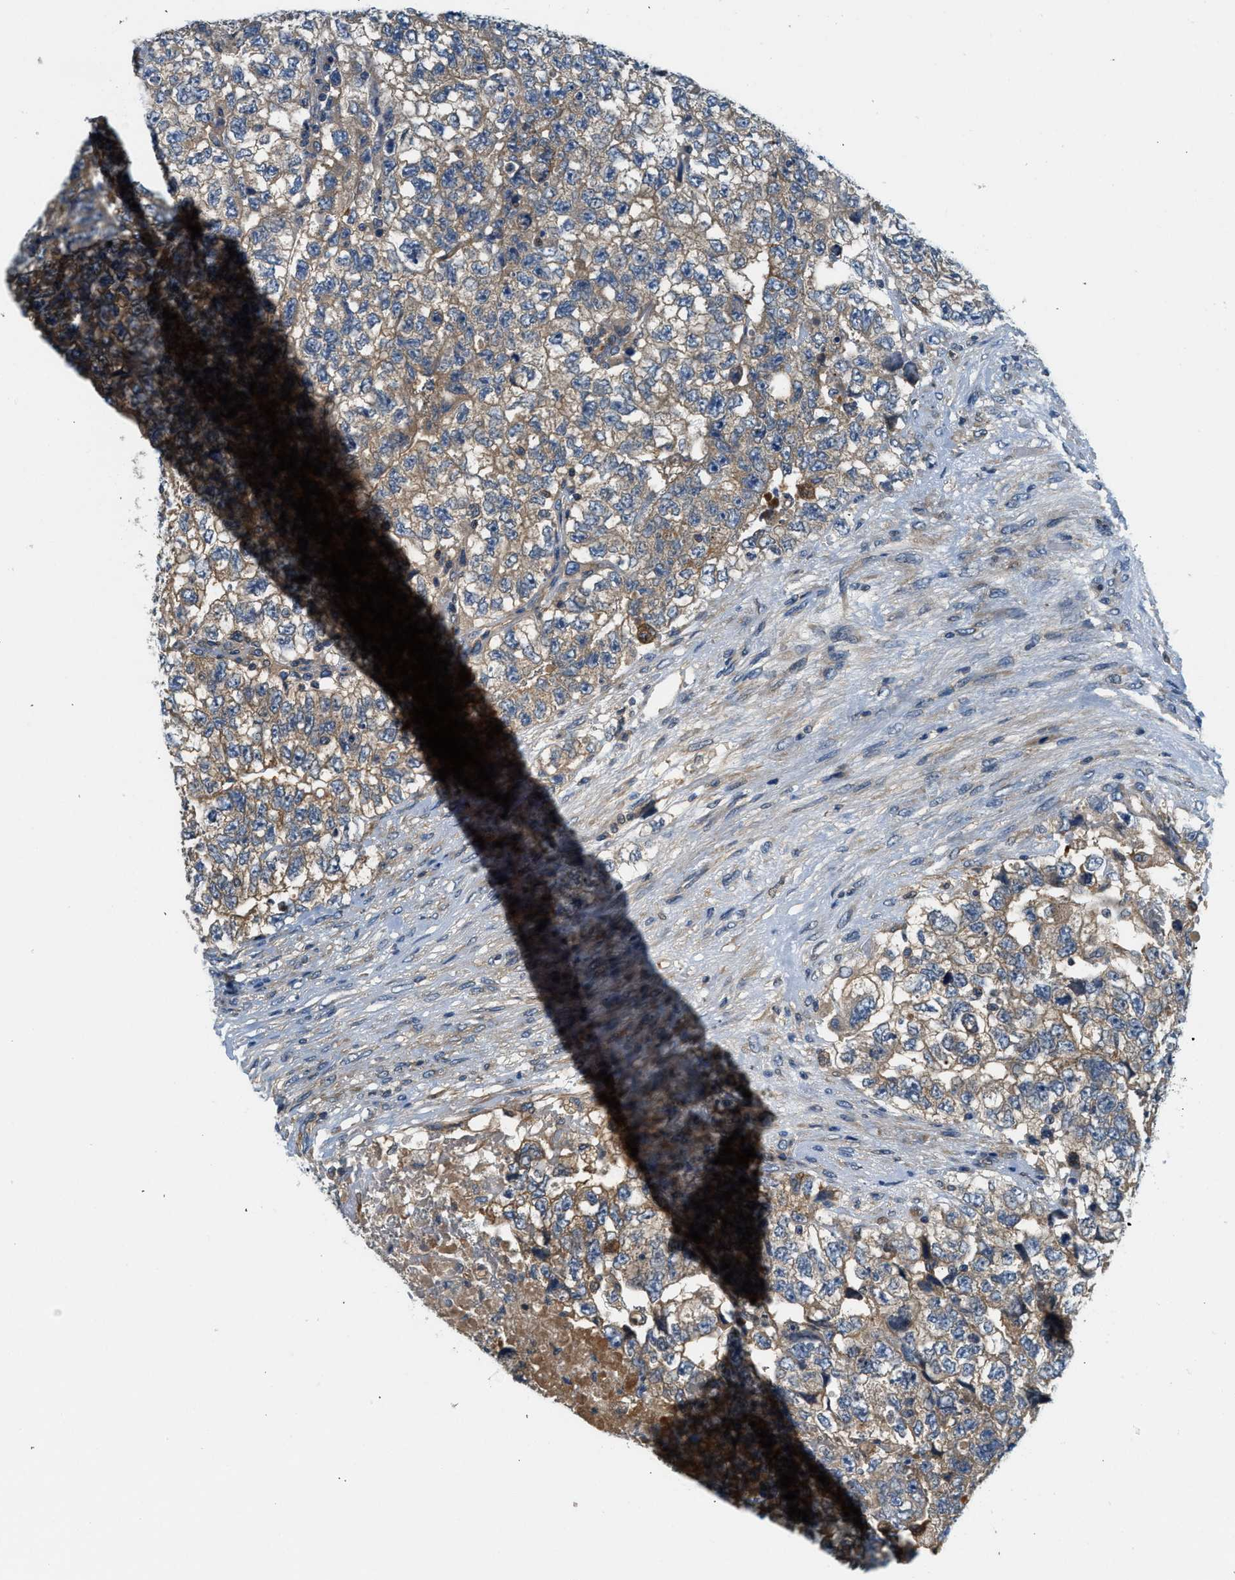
{"staining": {"intensity": "weak", "quantity": "25%-75%", "location": "cytoplasmic/membranous"}, "tissue": "testis cancer", "cell_type": "Tumor cells", "image_type": "cancer", "snomed": [{"axis": "morphology", "description": "Carcinoma, Embryonal, NOS"}, {"axis": "topography", "description": "Testis"}], "caption": "This micrograph demonstrates immunohistochemistry (IHC) staining of human embryonal carcinoma (testis), with low weak cytoplasmic/membranous positivity in approximately 25%-75% of tumor cells.", "gene": "KCNK1", "patient": {"sex": "male", "age": 36}}